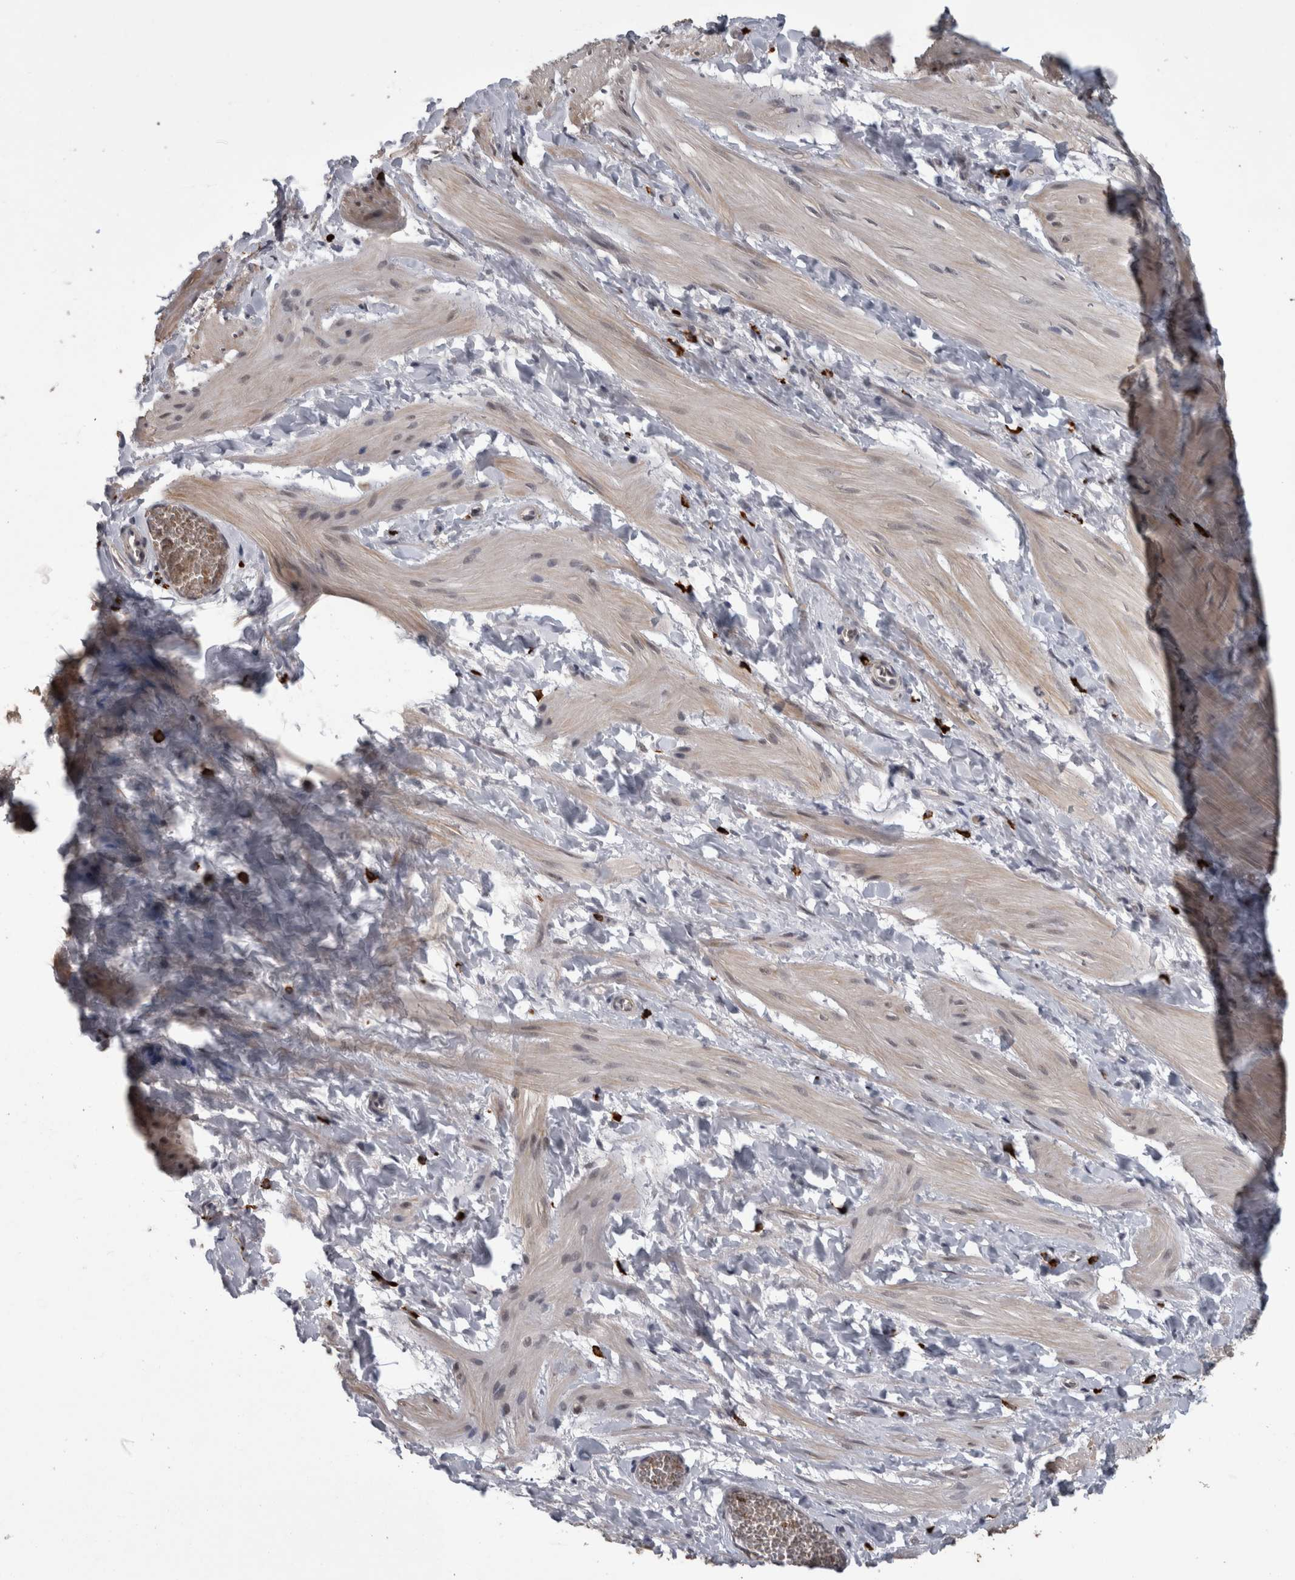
{"staining": {"intensity": "weak", "quantity": "<25%", "location": "cytoplasmic/membranous,nuclear"}, "tissue": "smooth muscle", "cell_type": "Smooth muscle cells", "image_type": "normal", "snomed": [{"axis": "morphology", "description": "Normal tissue, NOS"}, {"axis": "topography", "description": "Smooth muscle"}], "caption": "Immunohistochemistry photomicrograph of normal smooth muscle: smooth muscle stained with DAB (3,3'-diaminobenzidine) shows no significant protein expression in smooth muscle cells.", "gene": "PEBP4", "patient": {"sex": "male", "age": 16}}